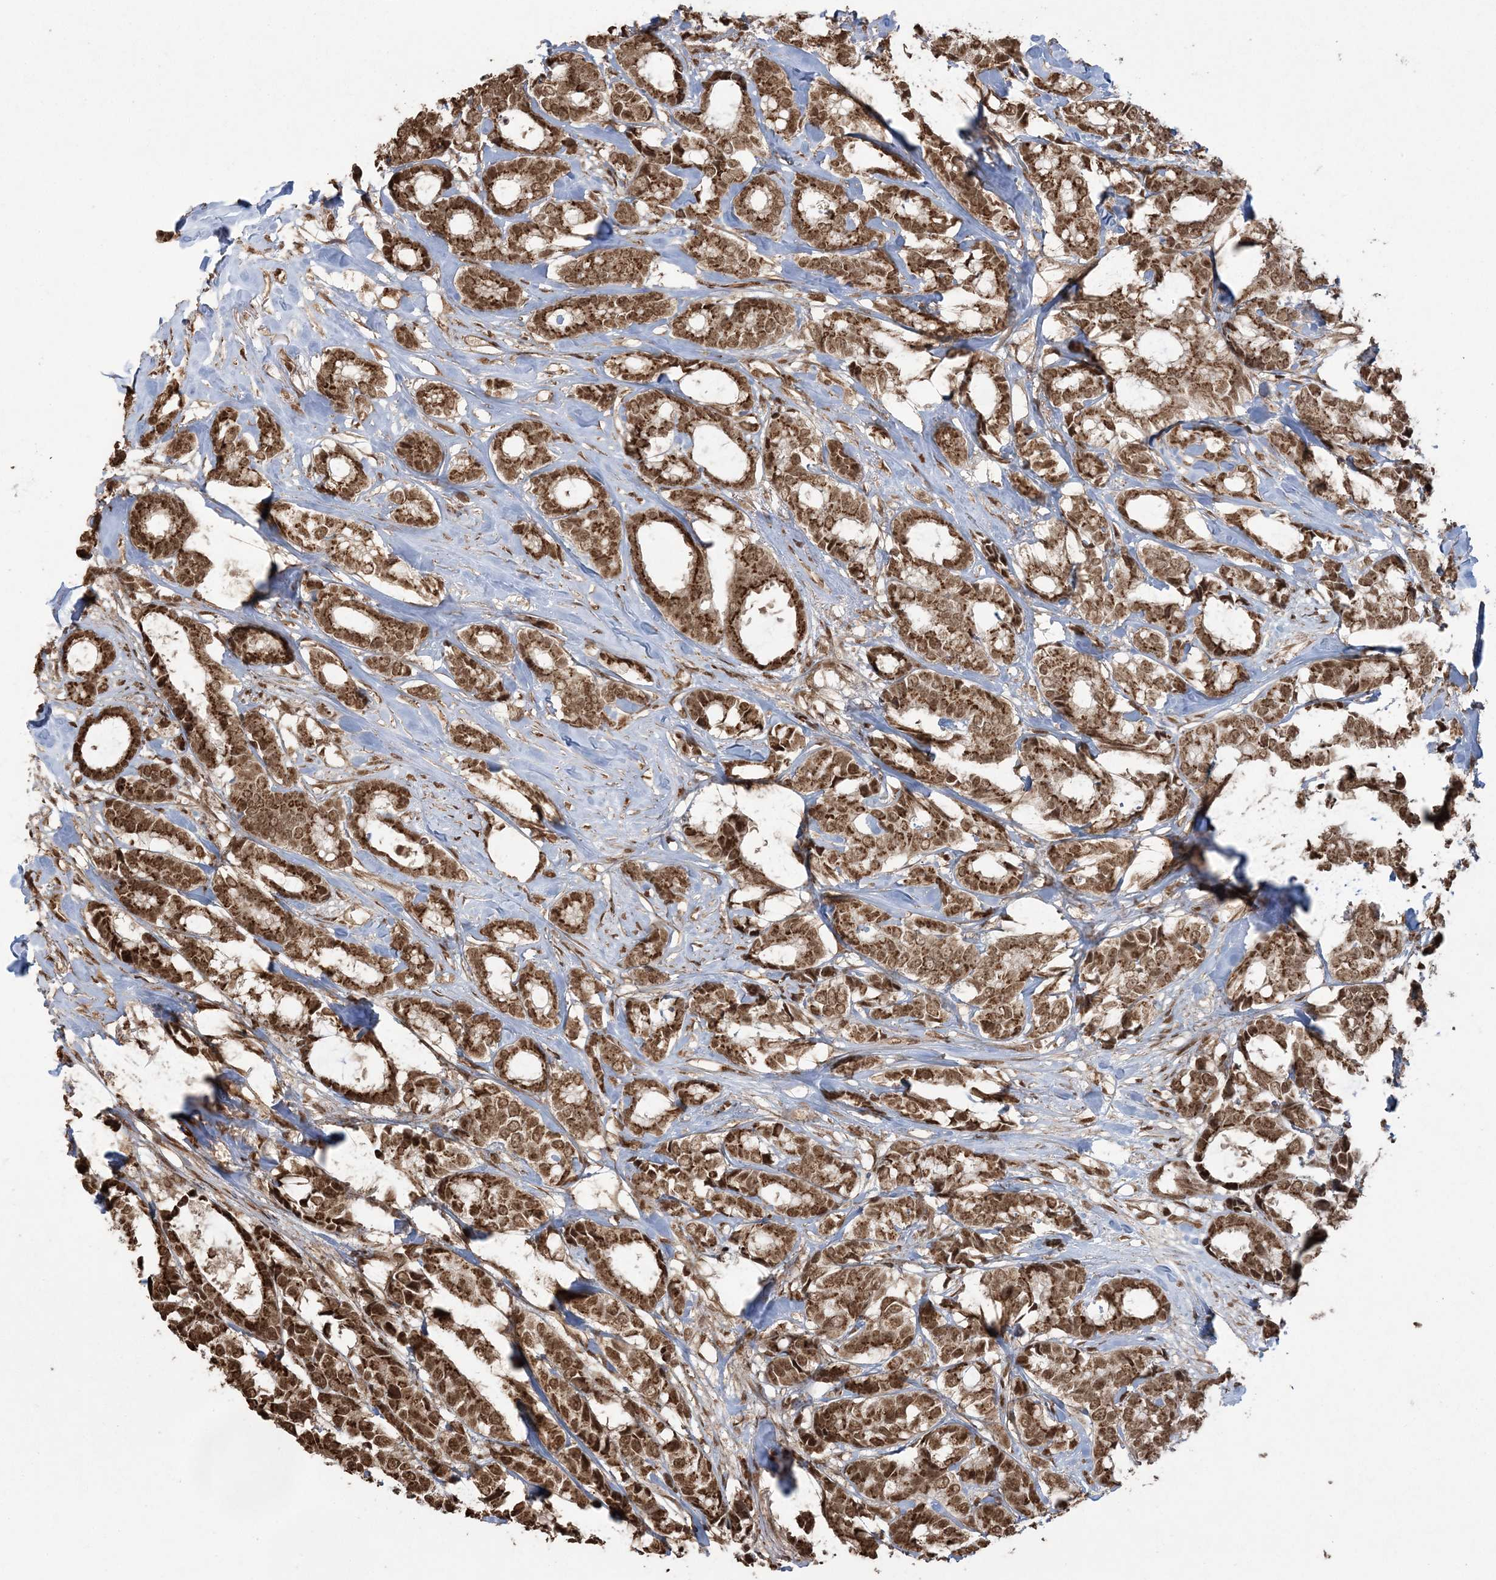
{"staining": {"intensity": "strong", "quantity": ">75%", "location": "cytoplasmic/membranous,nuclear"}, "tissue": "breast cancer", "cell_type": "Tumor cells", "image_type": "cancer", "snomed": [{"axis": "morphology", "description": "Duct carcinoma"}, {"axis": "topography", "description": "Breast"}], "caption": "Immunohistochemical staining of human breast cancer (infiltrating ductal carcinoma) shows strong cytoplasmic/membranous and nuclear protein positivity in about >75% of tumor cells.", "gene": "ZNF839", "patient": {"sex": "female", "age": 87}}